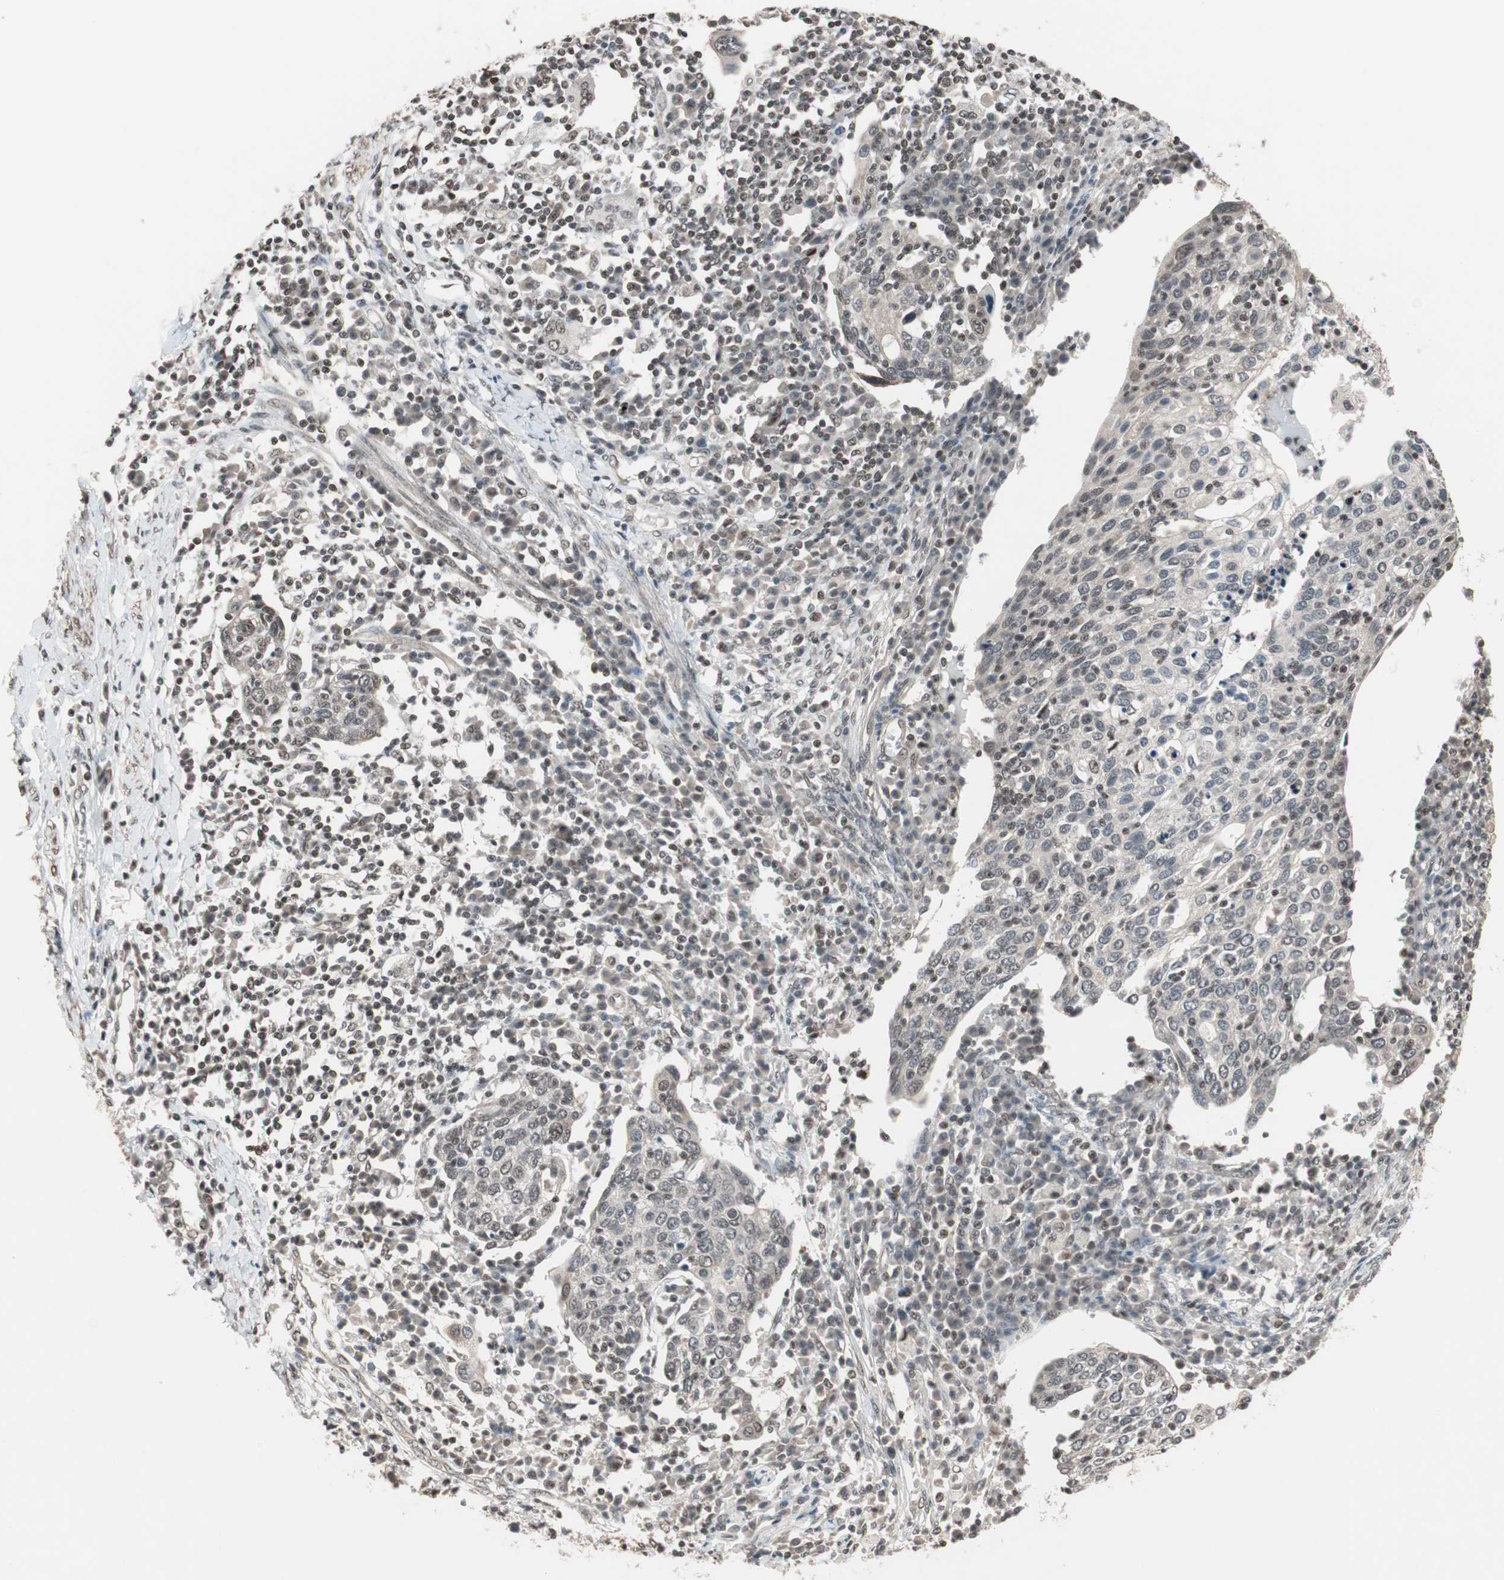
{"staining": {"intensity": "weak", "quantity": "<25%", "location": "nuclear"}, "tissue": "cervical cancer", "cell_type": "Tumor cells", "image_type": "cancer", "snomed": [{"axis": "morphology", "description": "Squamous cell carcinoma, NOS"}, {"axis": "topography", "description": "Cervix"}], "caption": "This is an immunohistochemistry photomicrograph of human cervical squamous cell carcinoma. There is no positivity in tumor cells.", "gene": "DRAP1", "patient": {"sex": "female", "age": 40}}